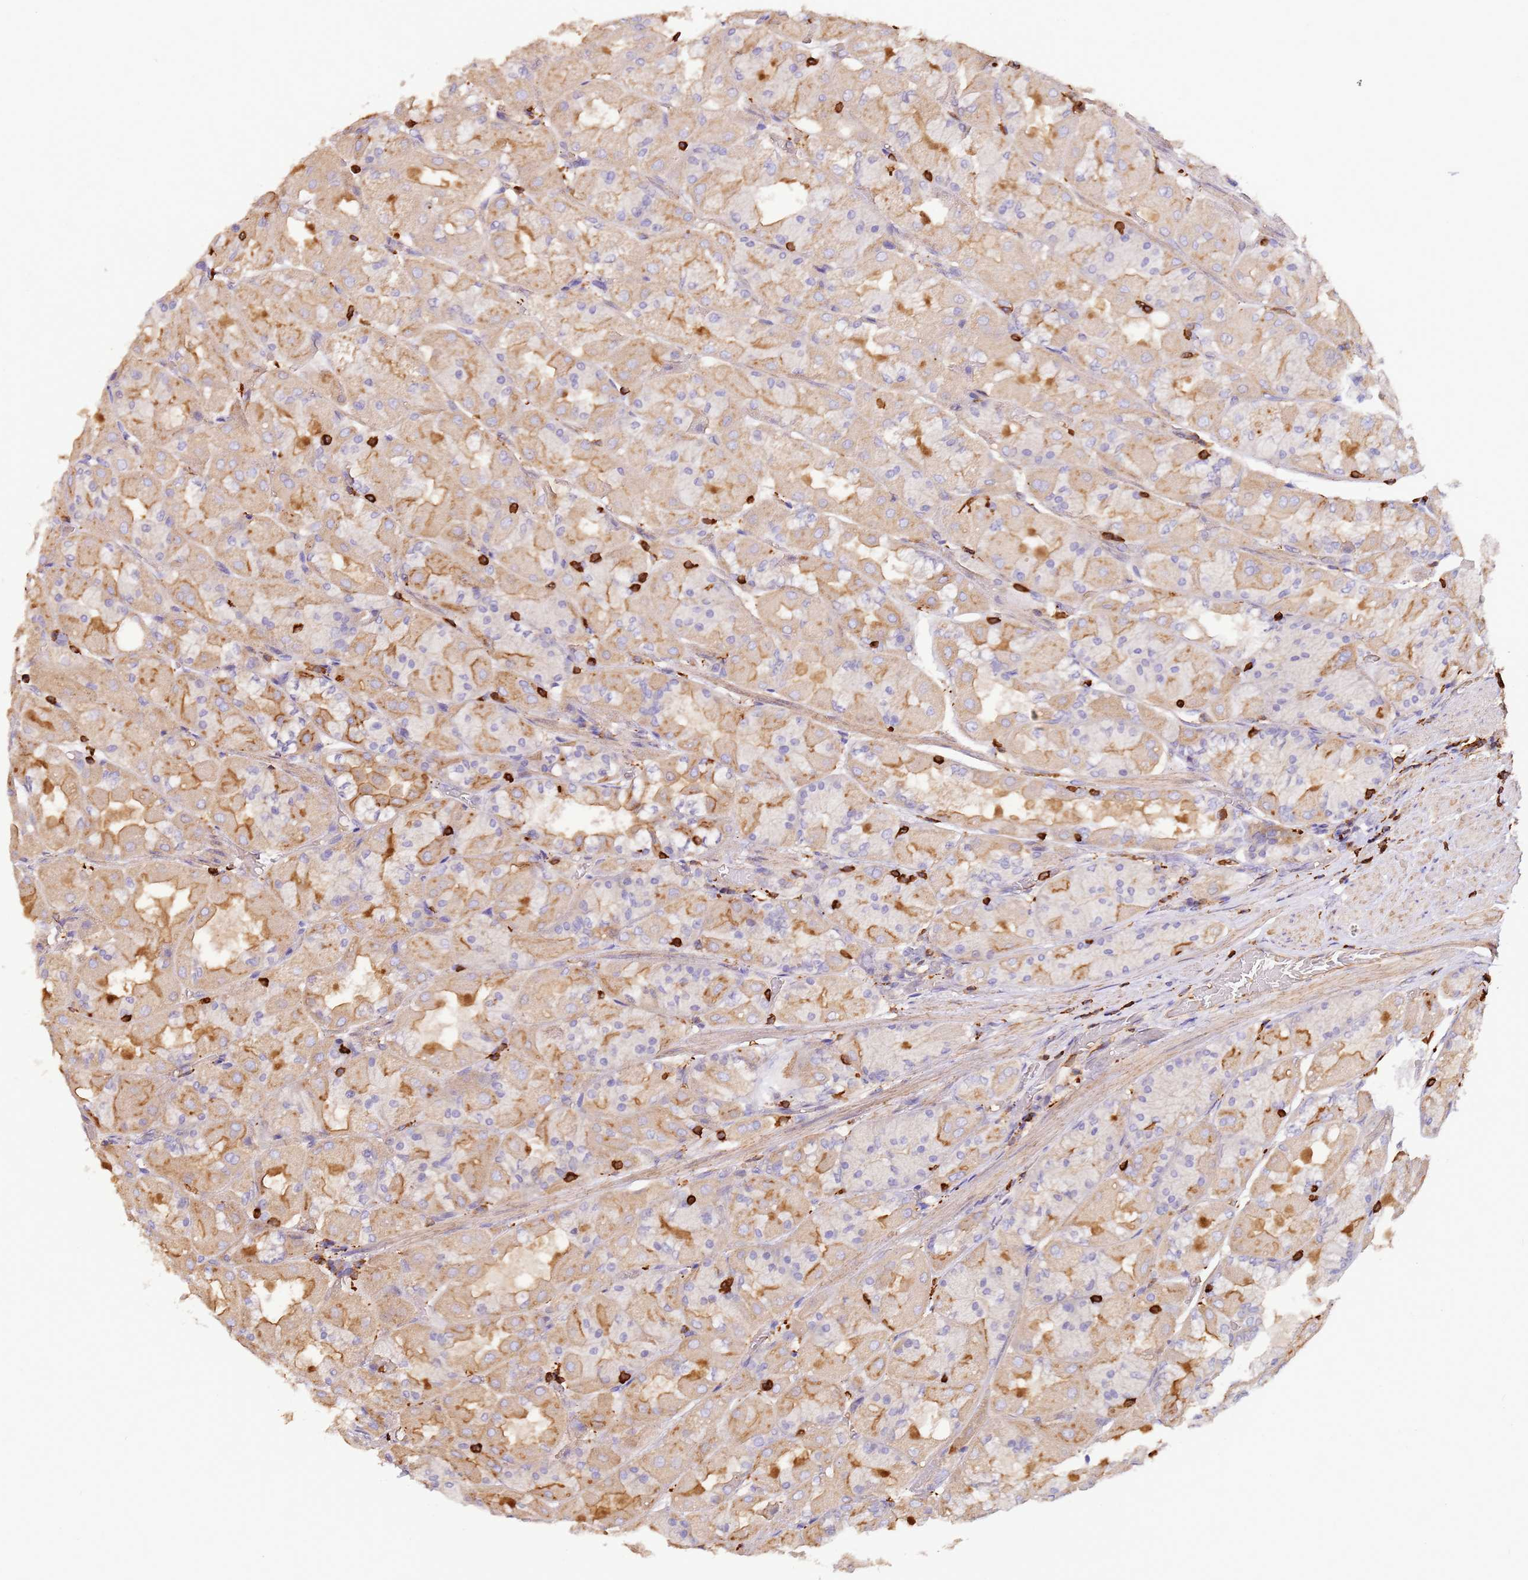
{"staining": {"intensity": "strong", "quantity": "25%-75%", "location": "cytoplasmic/membranous"}, "tissue": "stomach", "cell_type": "Glandular cells", "image_type": "normal", "snomed": [{"axis": "morphology", "description": "Normal tissue, NOS"}, {"axis": "topography", "description": "Stomach"}], "caption": "Protein staining of unremarkable stomach exhibits strong cytoplasmic/membranous positivity in approximately 25%-75% of glandular cells.", "gene": "OR6P1", "patient": {"sex": "female", "age": 61}}